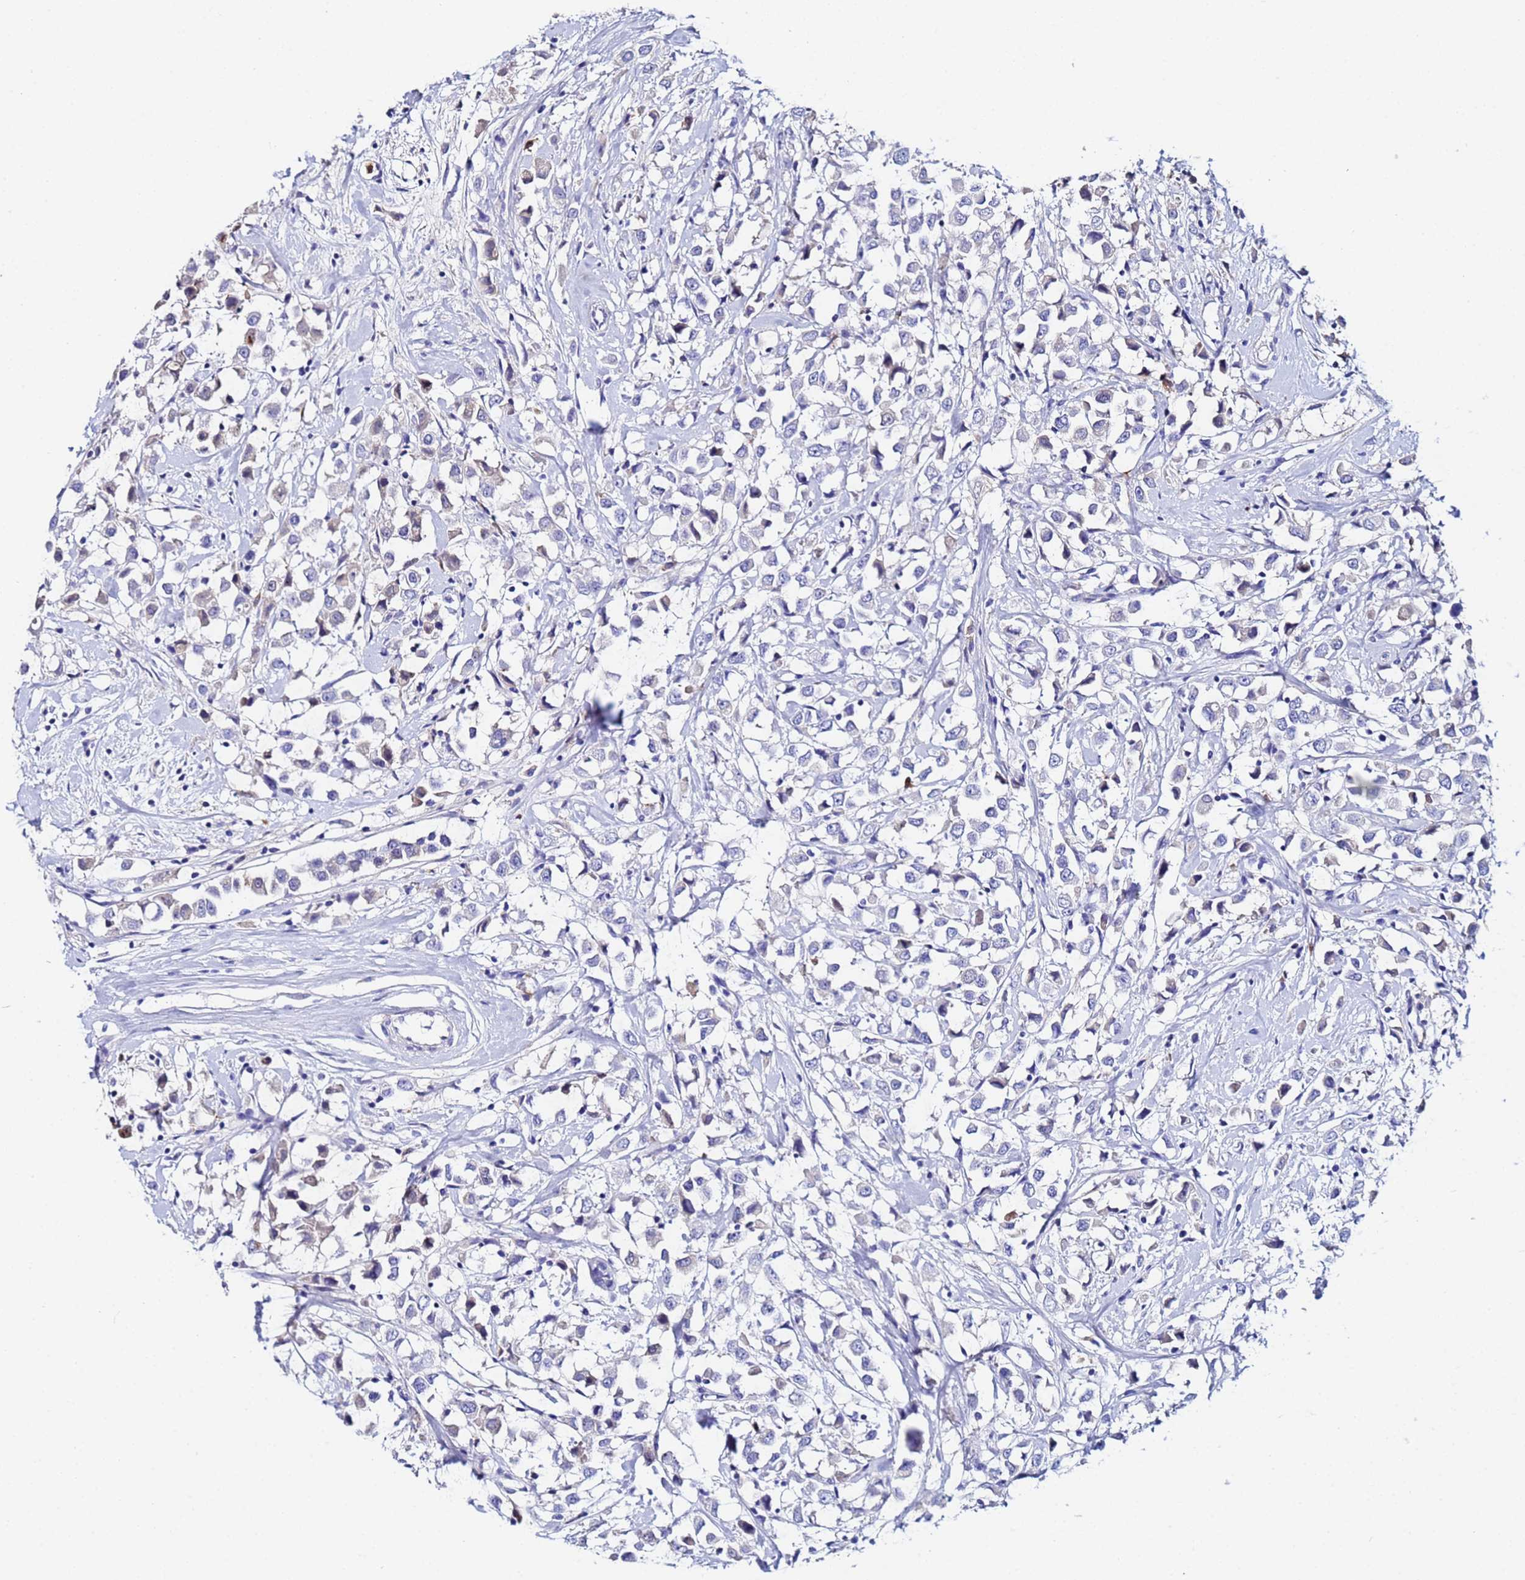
{"staining": {"intensity": "weak", "quantity": "<25%", "location": "cytoplasmic/membranous"}, "tissue": "breast cancer", "cell_type": "Tumor cells", "image_type": "cancer", "snomed": [{"axis": "morphology", "description": "Duct carcinoma"}, {"axis": "topography", "description": "Breast"}], "caption": "This is an IHC micrograph of human breast cancer. There is no staining in tumor cells.", "gene": "TUBAL3", "patient": {"sex": "female", "age": 61}}